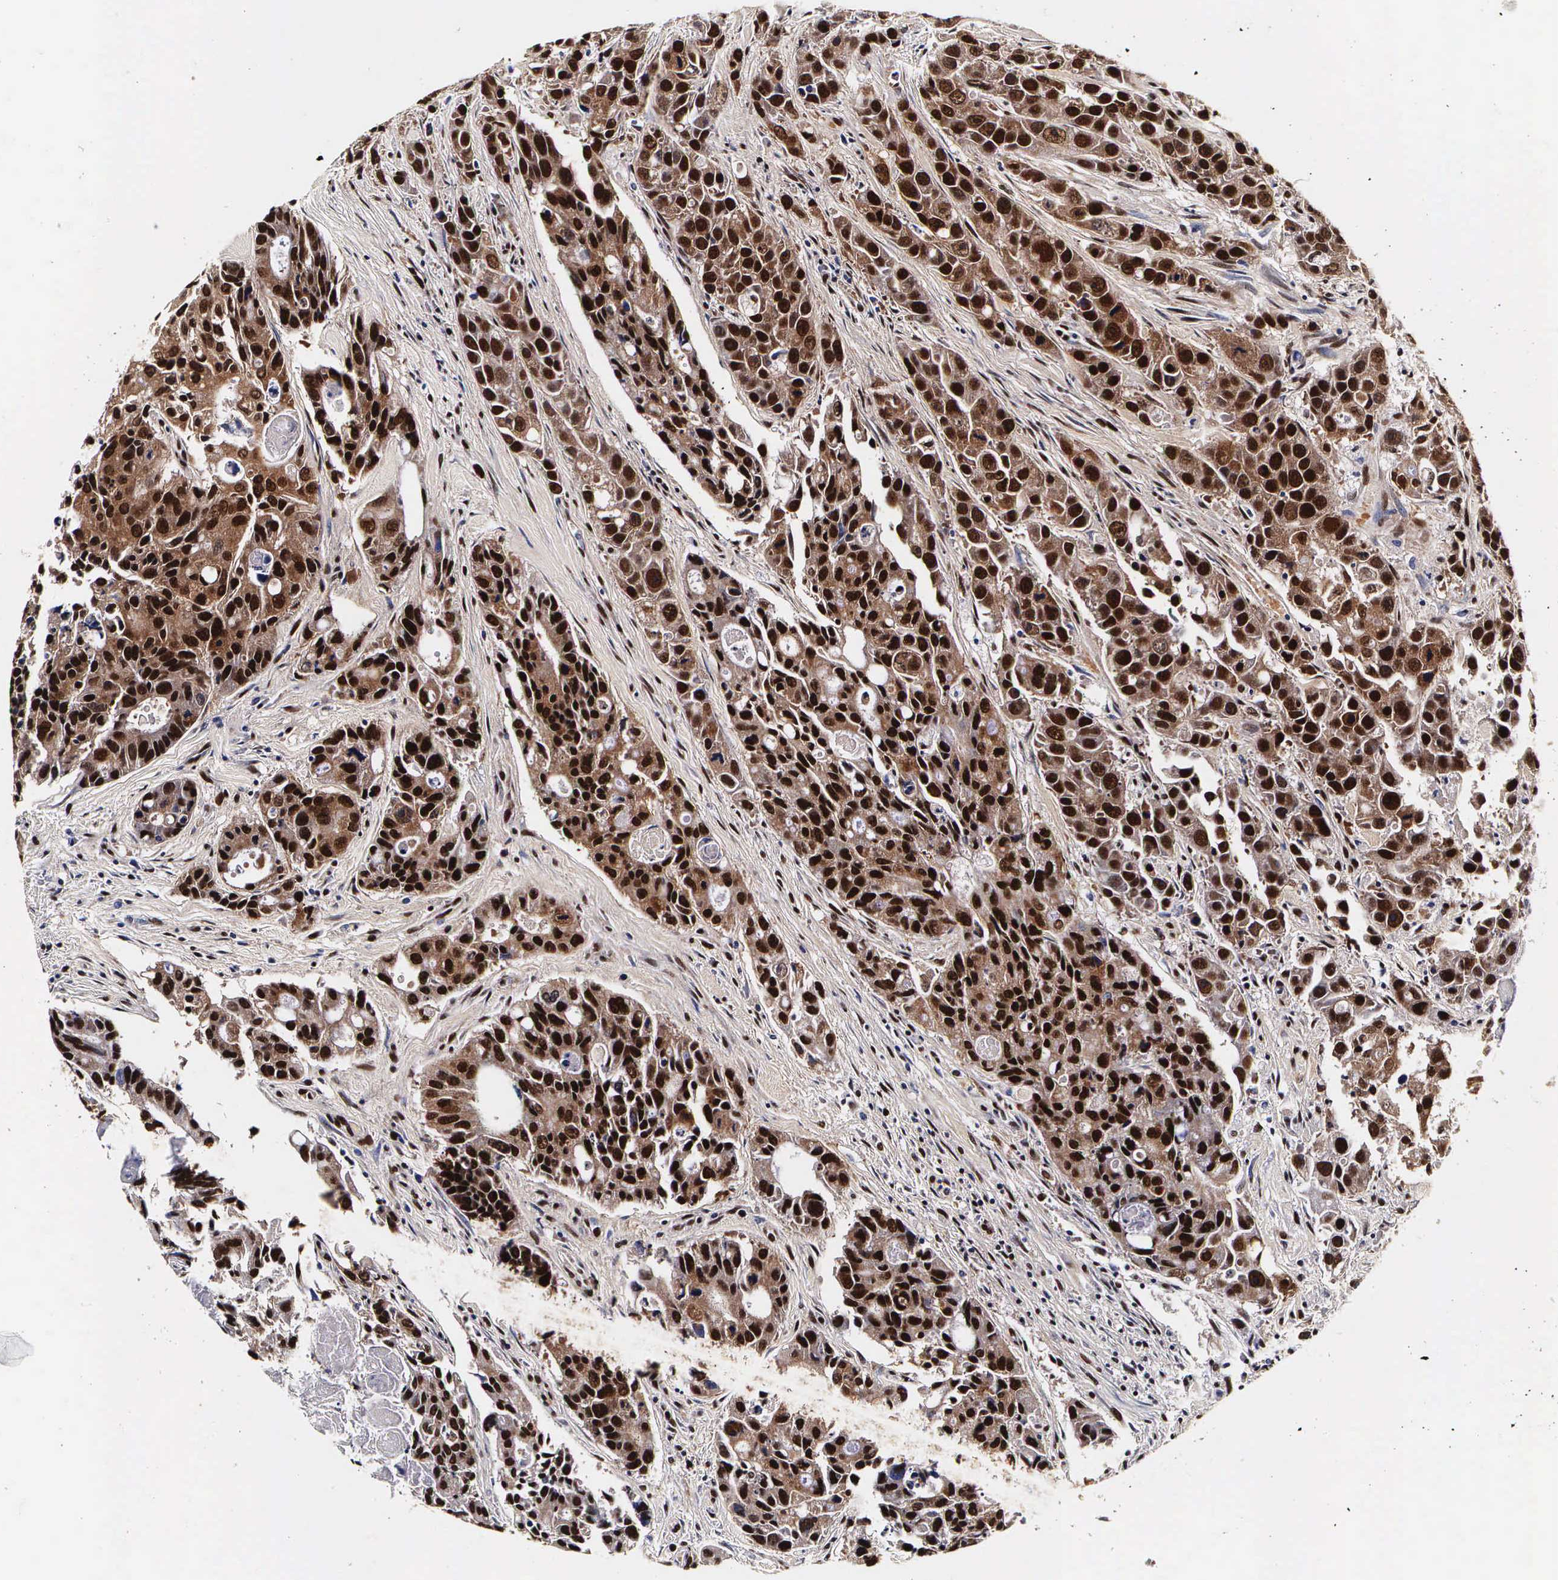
{"staining": {"intensity": "strong", "quantity": ">75%", "location": "cytoplasmic/membranous,nuclear"}, "tissue": "colorectal cancer", "cell_type": "Tumor cells", "image_type": "cancer", "snomed": [{"axis": "morphology", "description": "Adenocarcinoma, NOS"}, {"axis": "topography", "description": "Colon"}], "caption": "This is a micrograph of immunohistochemistry (IHC) staining of adenocarcinoma (colorectal), which shows strong positivity in the cytoplasmic/membranous and nuclear of tumor cells.", "gene": "PABPN1", "patient": {"sex": "female", "age": 86}}